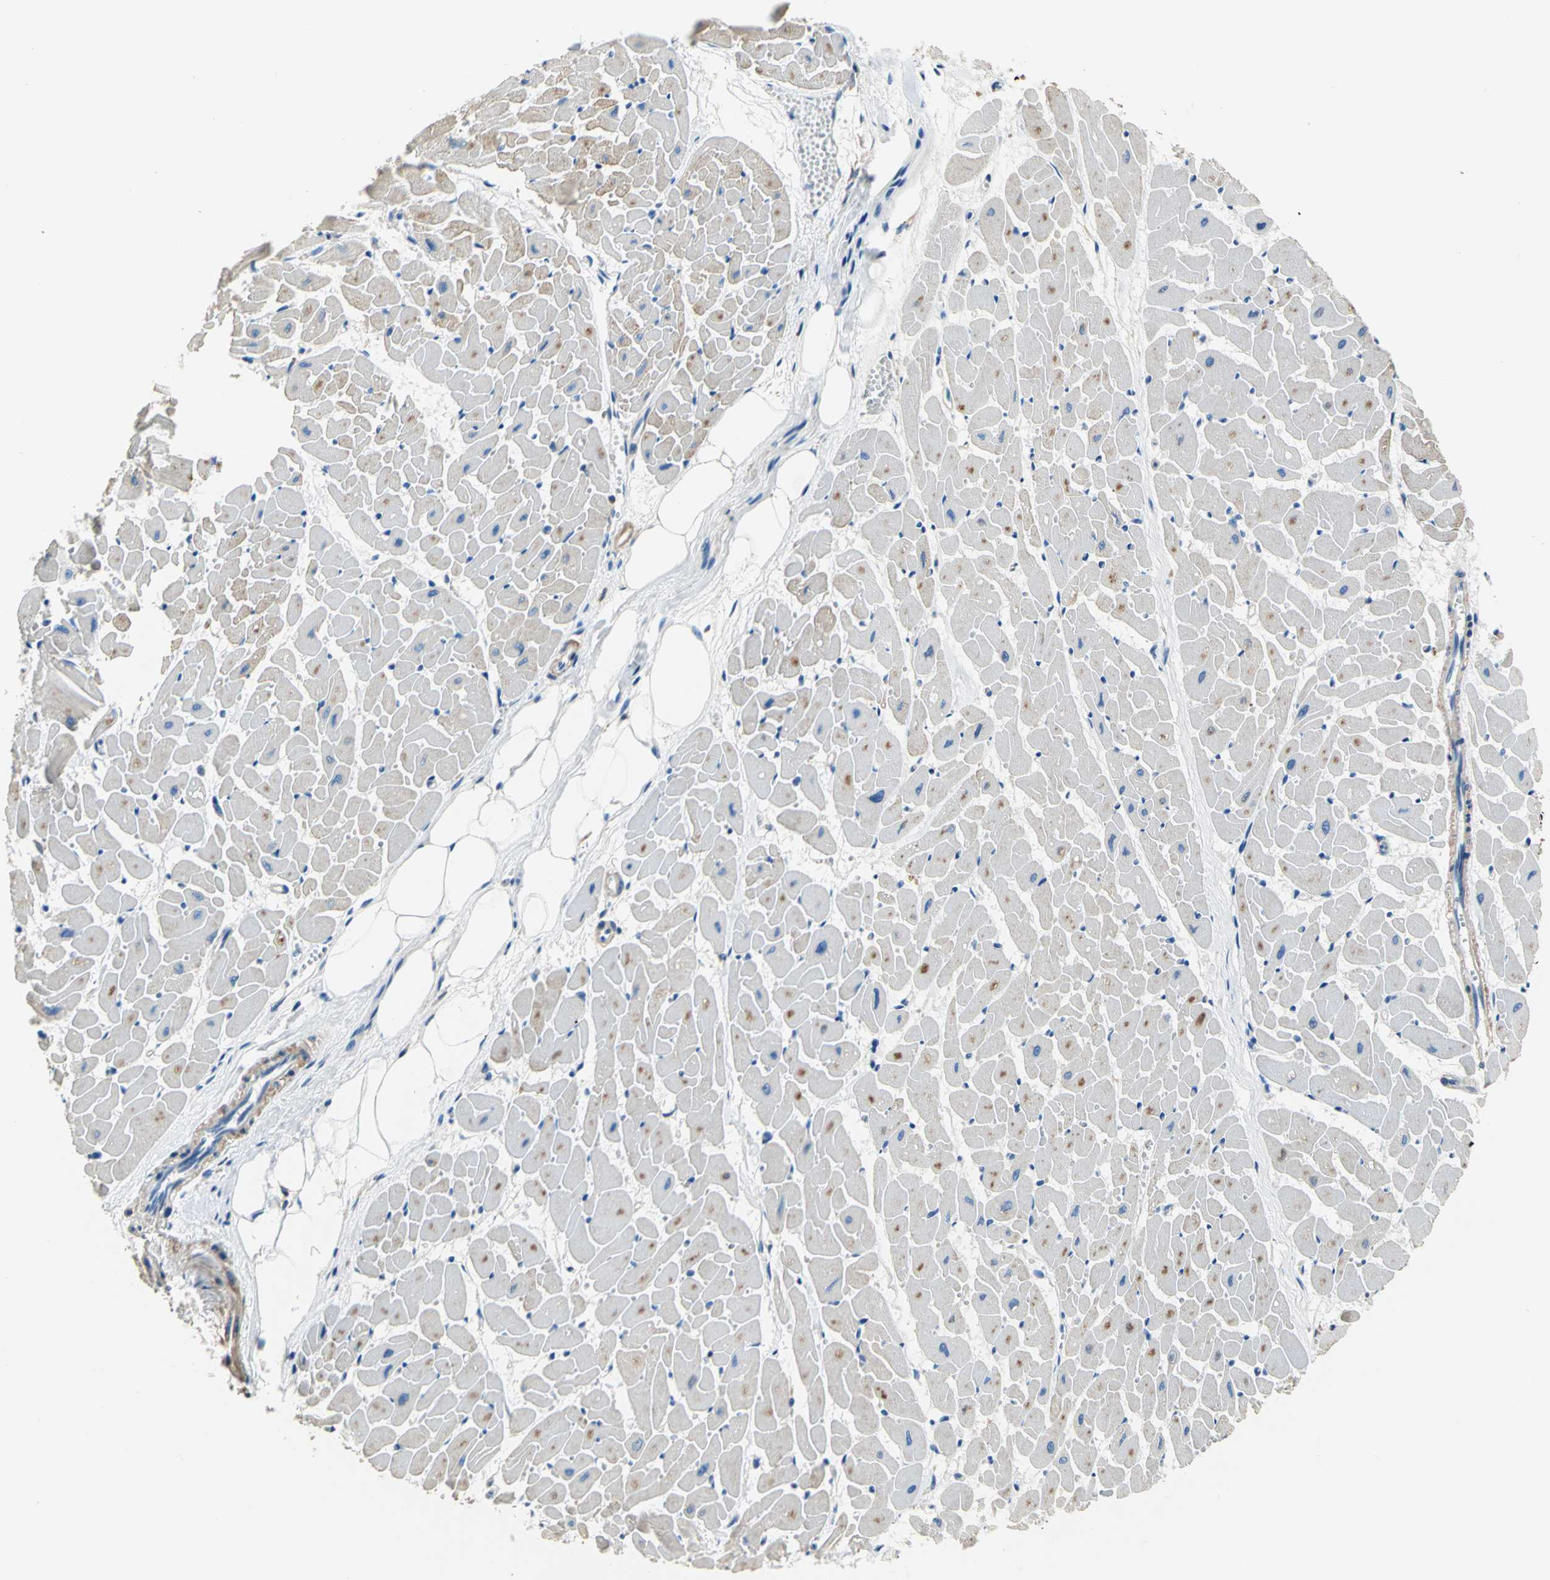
{"staining": {"intensity": "moderate", "quantity": "25%-75%", "location": "cytoplasmic/membranous"}, "tissue": "heart muscle", "cell_type": "Cardiomyocytes", "image_type": "normal", "snomed": [{"axis": "morphology", "description": "Normal tissue, NOS"}, {"axis": "topography", "description": "Heart"}], "caption": "Immunohistochemical staining of benign heart muscle shows 25%-75% levels of moderate cytoplasmic/membranous protein staining in approximately 25%-75% of cardiomyocytes.", "gene": "DDX3X", "patient": {"sex": "female", "age": 19}}